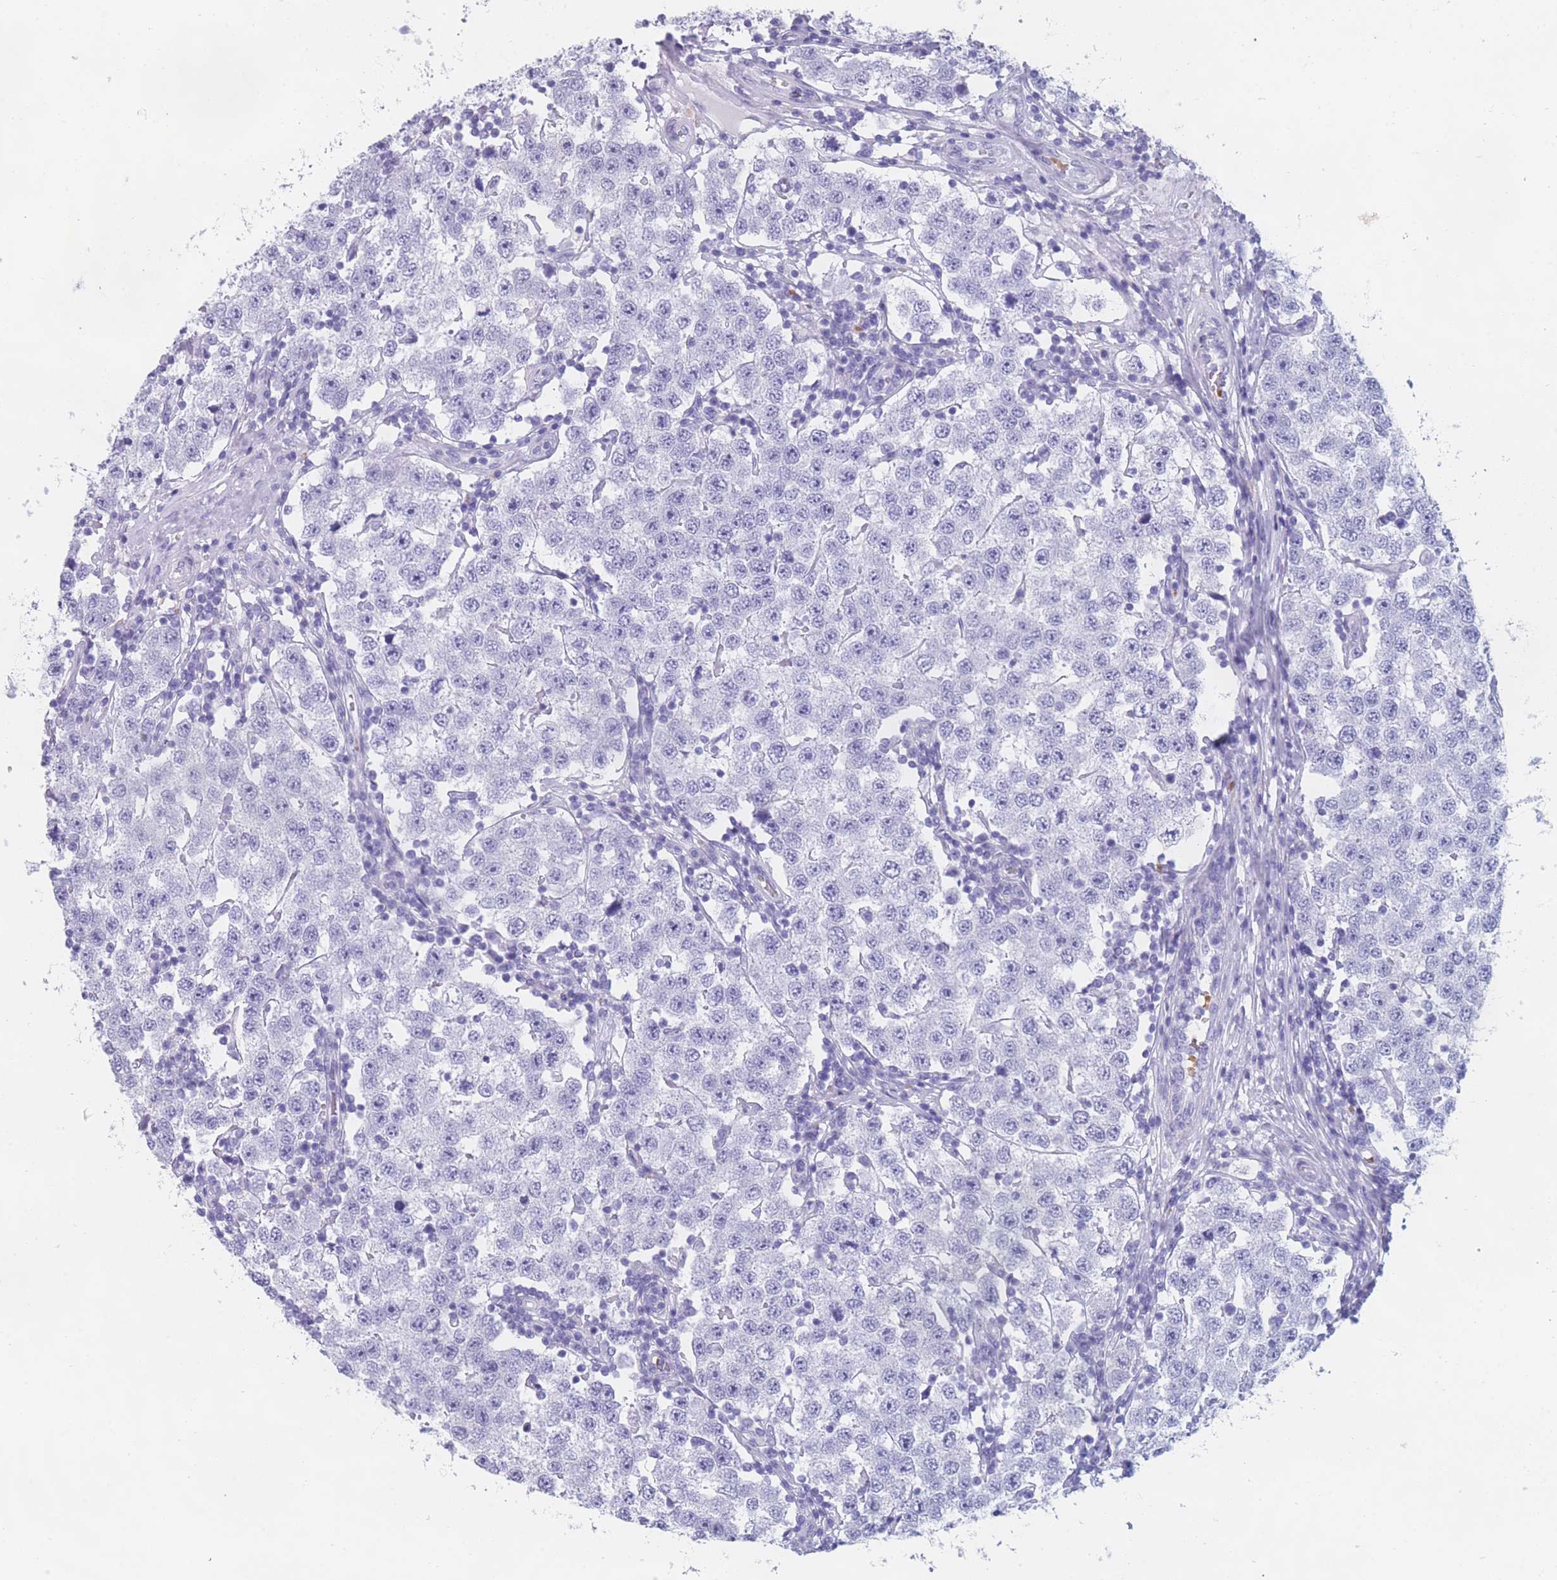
{"staining": {"intensity": "negative", "quantity": "none", "location": "none"}, "tissue": "testis cancer", "cell_type": "Tumor cells", "image_type": "cancer", "snomed": [{"axis": "morphology", "description": "Seminoma, NOS"}, {"axis": "topography", "description": "Testis"}], "caption": "Tumor cells are negative for brown protein staining in testis cancer (seminoma).", "gene": "OR5D16", "patient": {"sex": "male", "age": 34}}